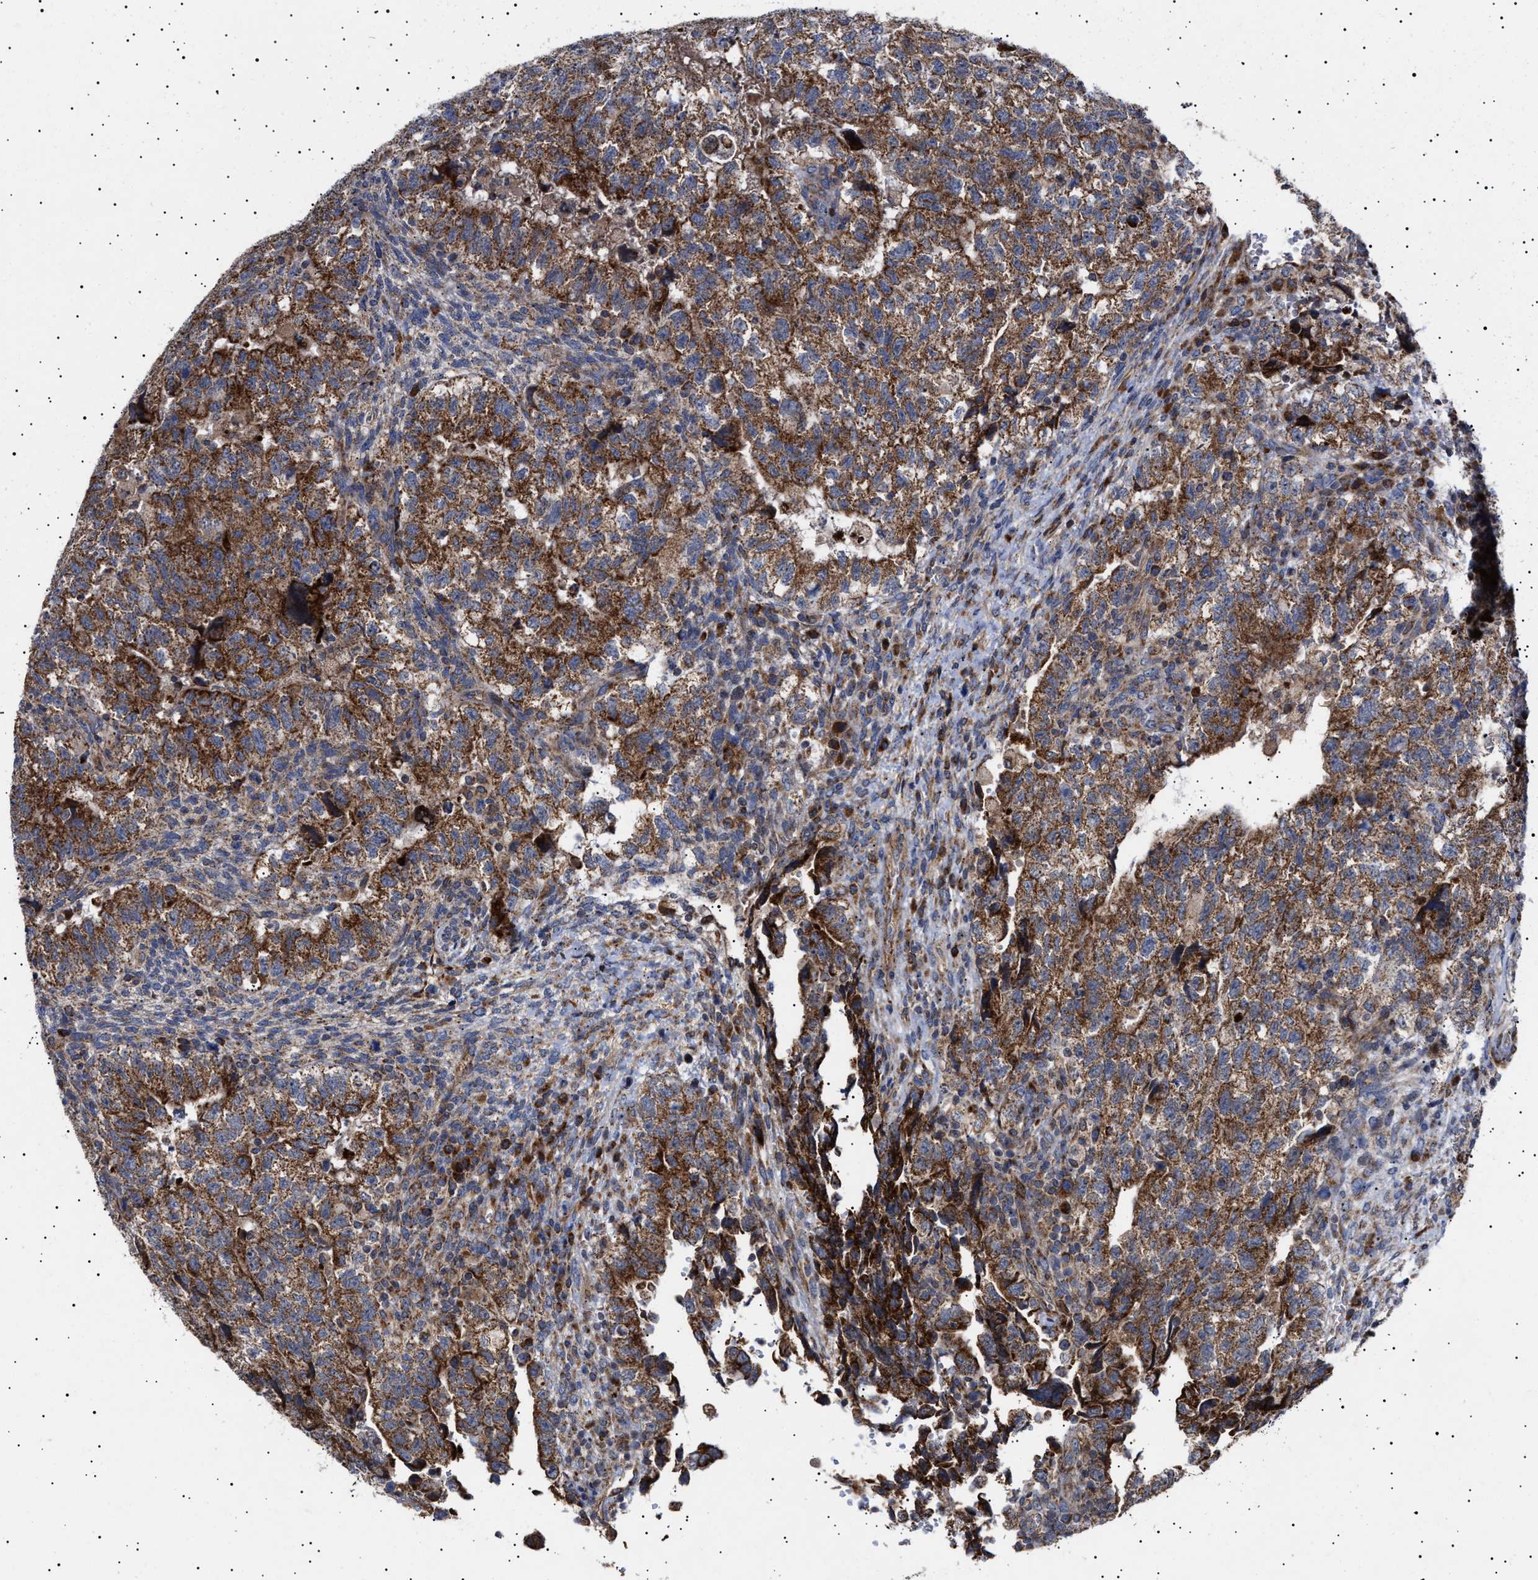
{"staining": {"intensity": "strong", "quantity": ">75%", "location": "cytoplasmic/membranous"}, "tissue": "testis cancer", "cell_type": "Tumor cells", "image_type": "cancer", "snomed": [{"axis": "morphology", "description": "Carcinoma, Embryonal, NOS"}, {"axis": "topography", "description": "Testis"}], "caption": "Testis cancer (embryonal carcinoma) stained for a protein (brown) reveals strong cytoplasmic/membranous positive expression in about >75% of tumor cells.", "gene": "MRPL10", "patient": {"sex": "male", "age": 36}}